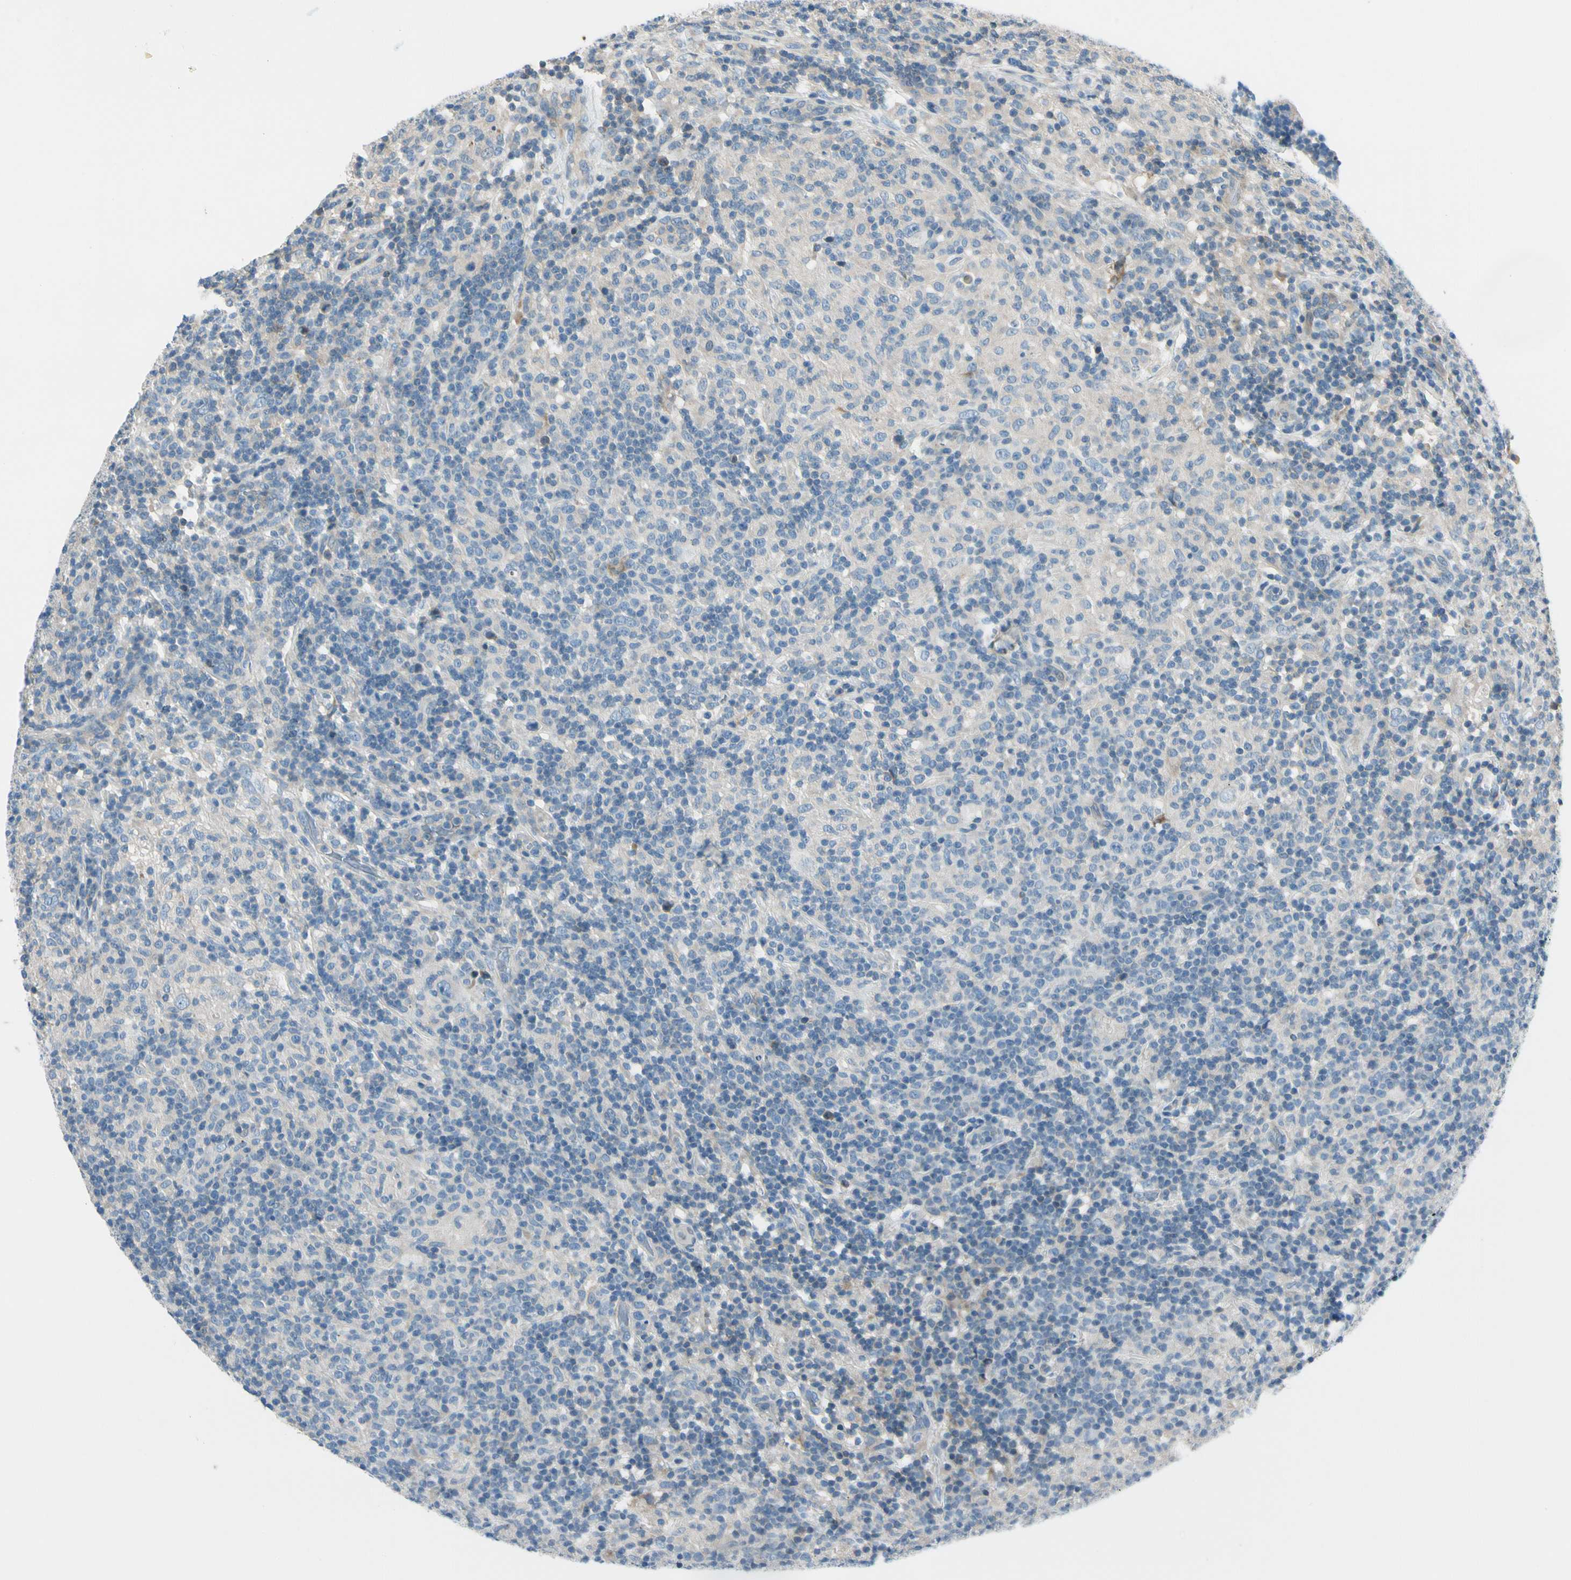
{"staining": {"intensity": "negative", "quantity": "none", "location": "none"}, "tissue": "lymphoma", "cell_type": "Tumor cells", "image_type": "cancer", "snomed": [{"axis": "morphology", "description": "Hodgkin's disease, NOS"}, {"axis": "topography", "description": "Lymph node"}], "caption": "This is an immunohistochemistry photomicrograph of human Hodgkin's disease. There is no staining in tumor cells.", "gene": "CDH6", "patient": {"sex": "male", "age": 70}}